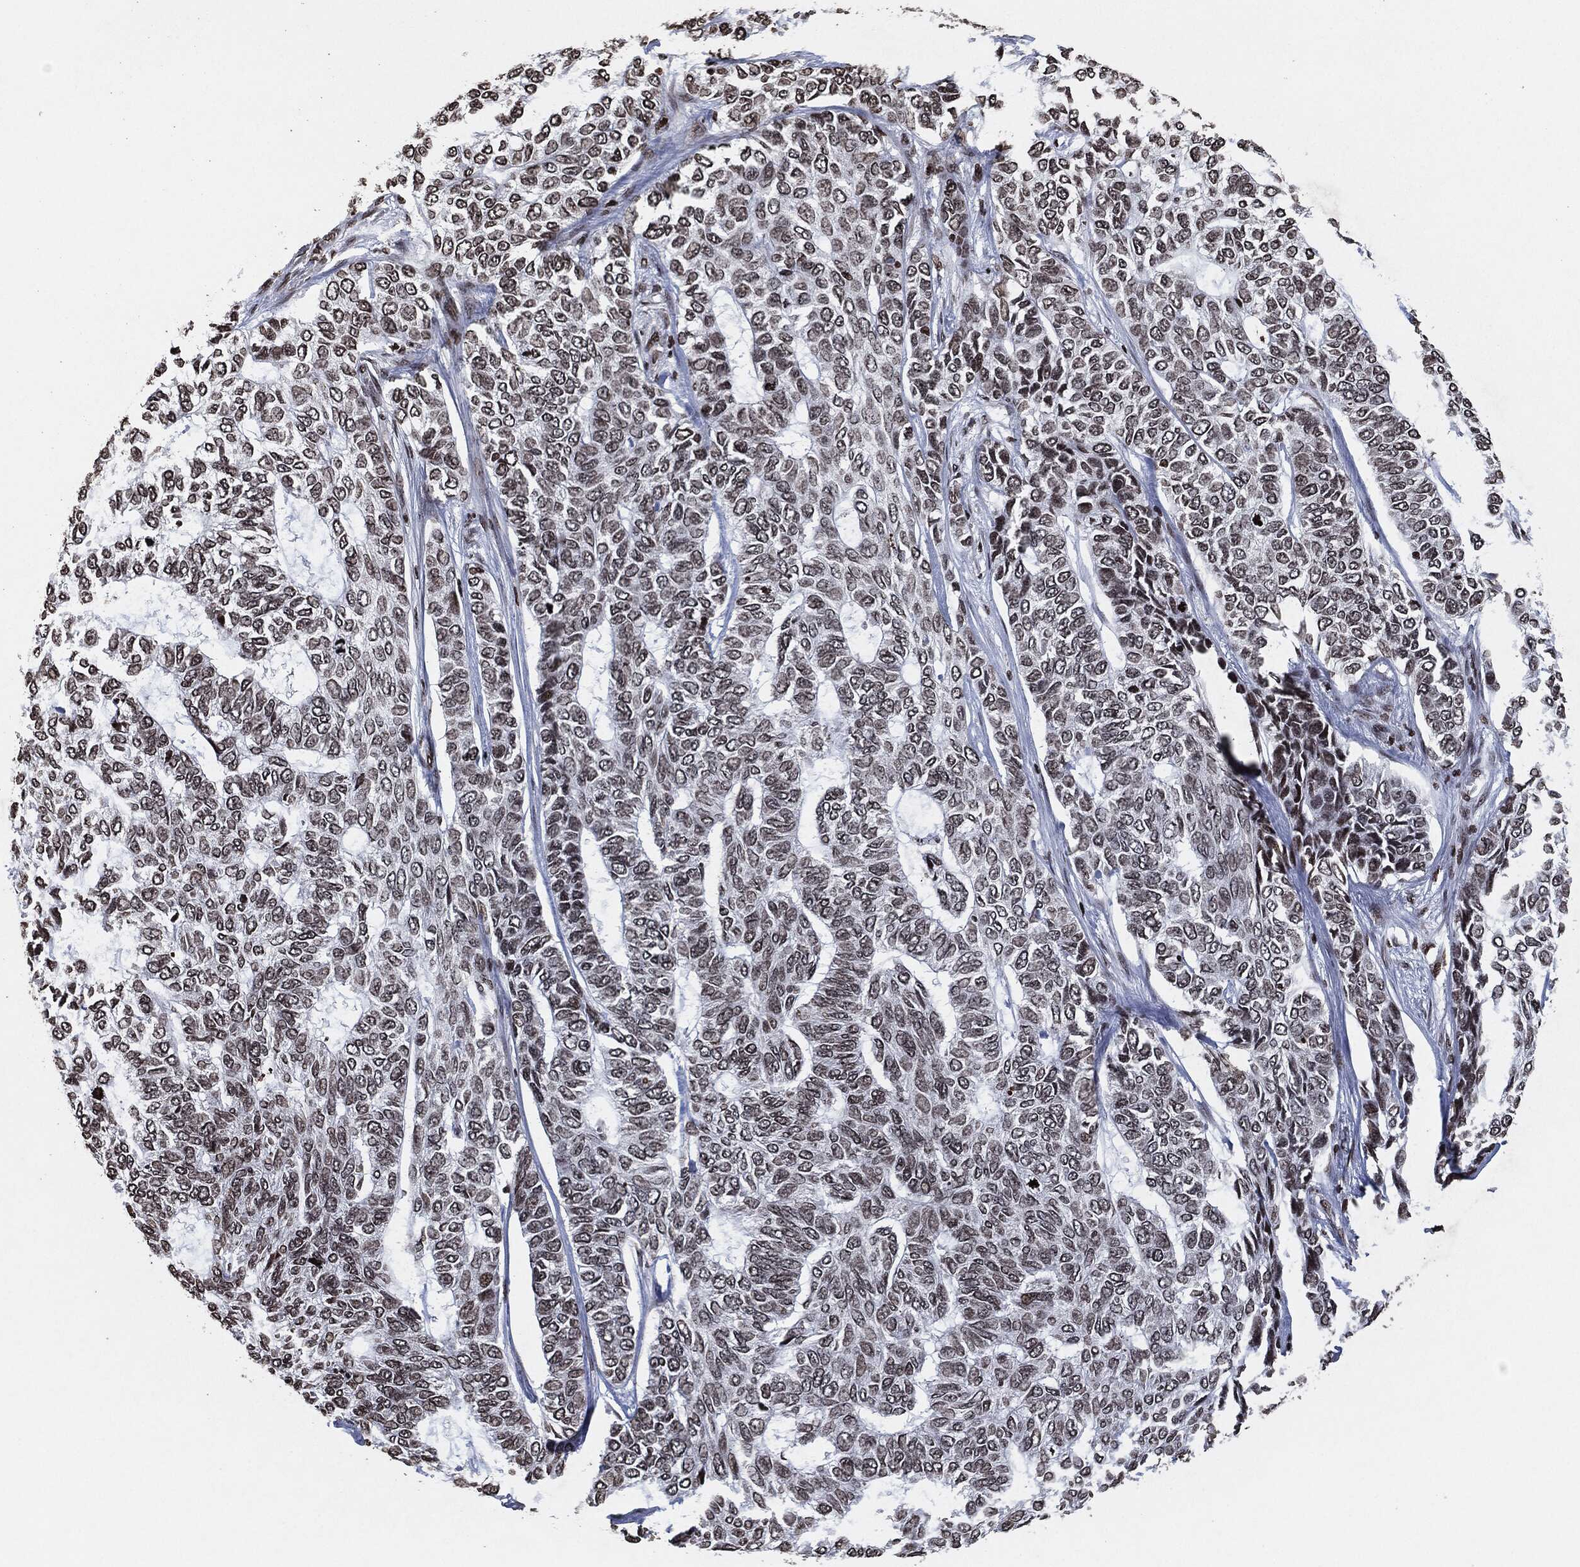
{"staining": {"intensity": "moderate", "quantity": "<25%", "location": "nuclear"}, "tissue": "skin cancer", "cell_type": "Tumor cells", "image_type": "cancer", "snomed": [{"axis": "morphology", "description": "Basal cell carcinoma"}, {"axis": "topography", "description": "Skin"}], "caption": "IHC of skin cancer (basal cell carcinoma) exhibits low levels of moderate nuclear staining in about <25% of tumor cells. (DAB (3,3'-diaminobenzidine) IHC with brightfield microscopy, high magnification).", "gene": "JUN", "patient": {"sex": "female", "age": 65}}